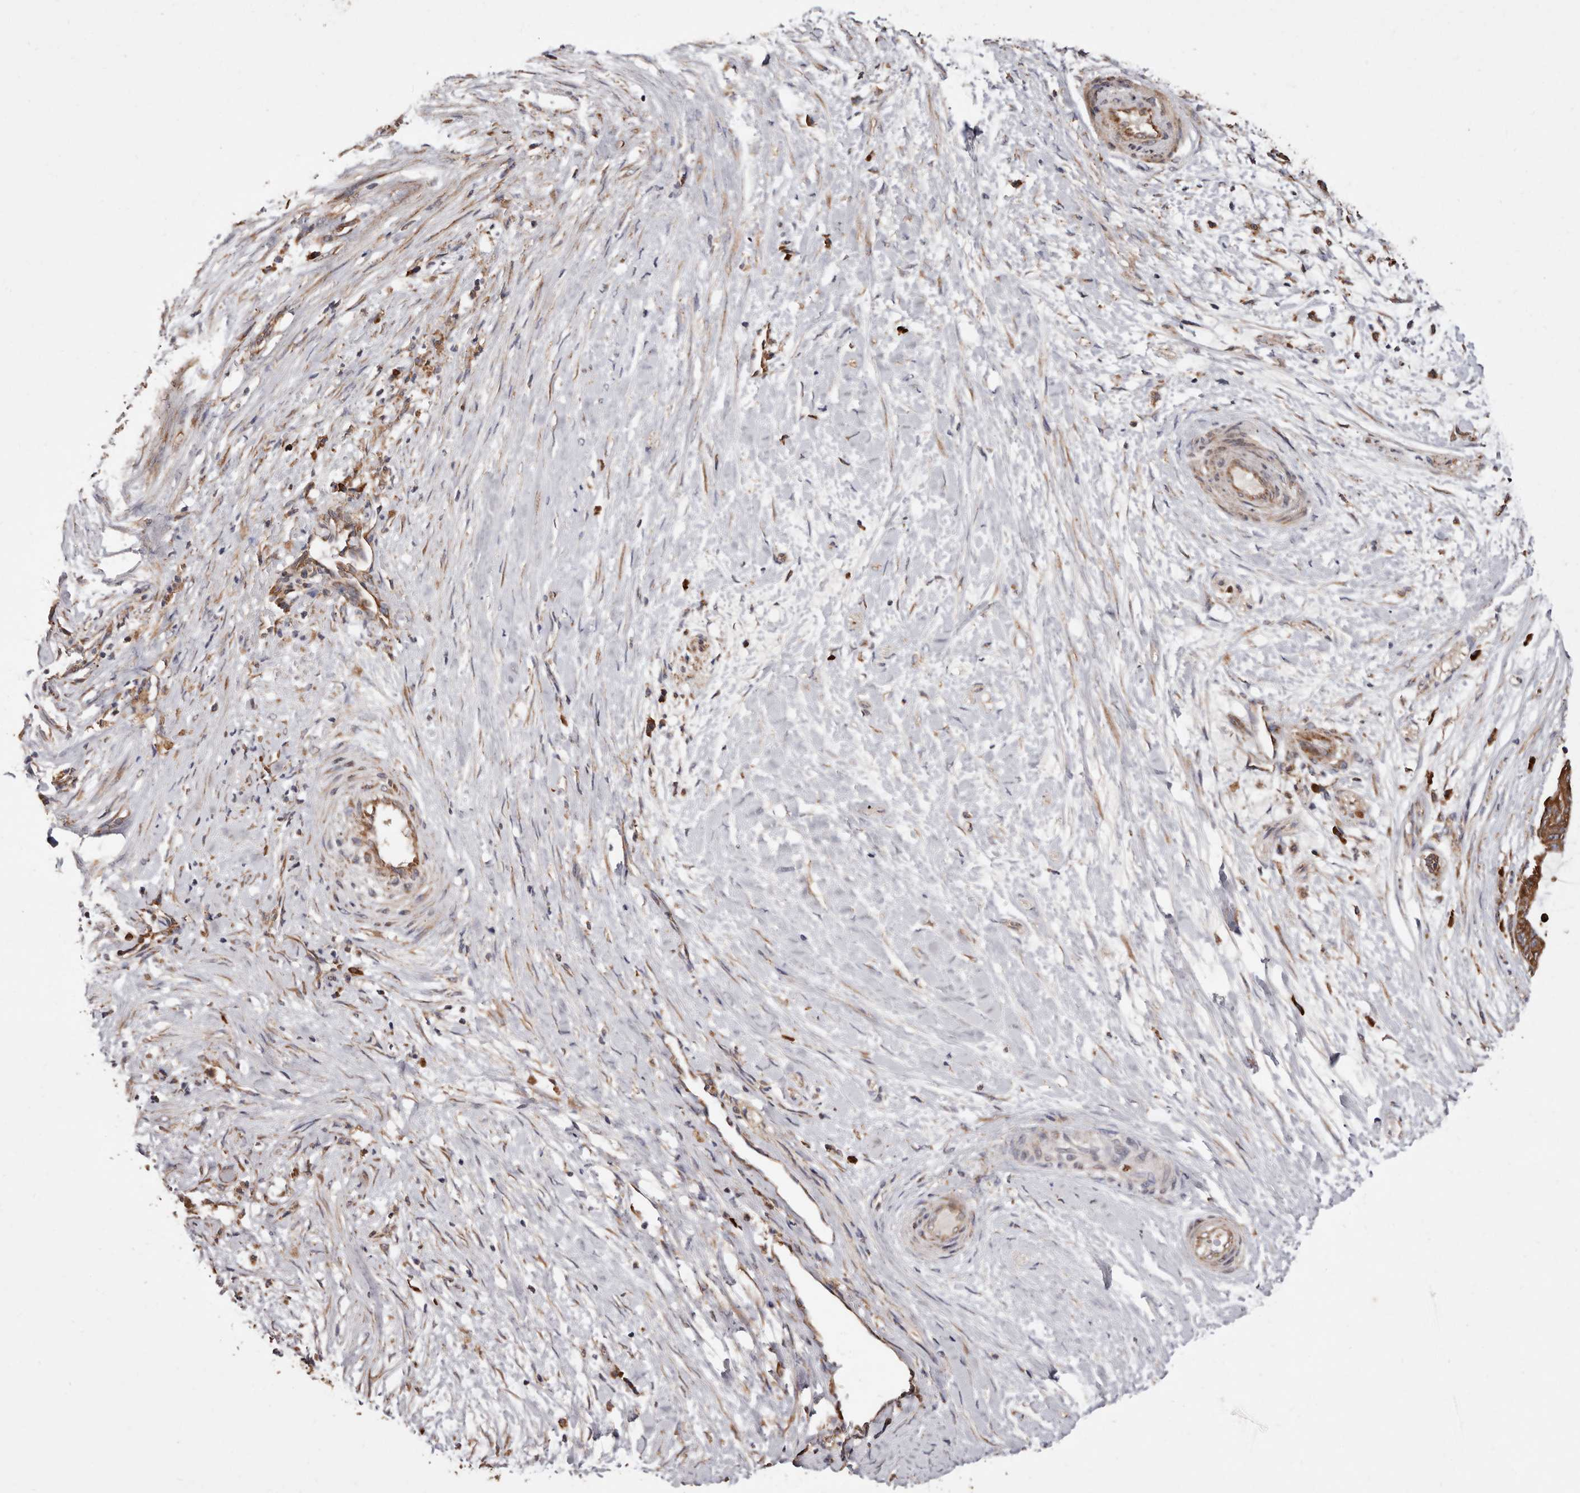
{"staining": {"intensity": "strong", "quantity": ">75%", "location": "cytoplasmic/membranous"}, "tissue": "liver cancer", "cell_type": "Tumor cells", "image_type": "cancer", "snomed": [{"axis": "morphology", "description": "Cholangiocarcinoma"}, {"axis": "topography", "description": "Liver"}], "caption": "High-power microscopy captured an IHC histopathology image of liver cholangiocarcinoma, revealing strong cytoplasmic/membranous staining in about >75% of tumor cells. (brown staining indicates protein expression, while blue staining denotes nuclei).", "gene": "STEAP2", "patient": {"sex": "female", "age": 73}}